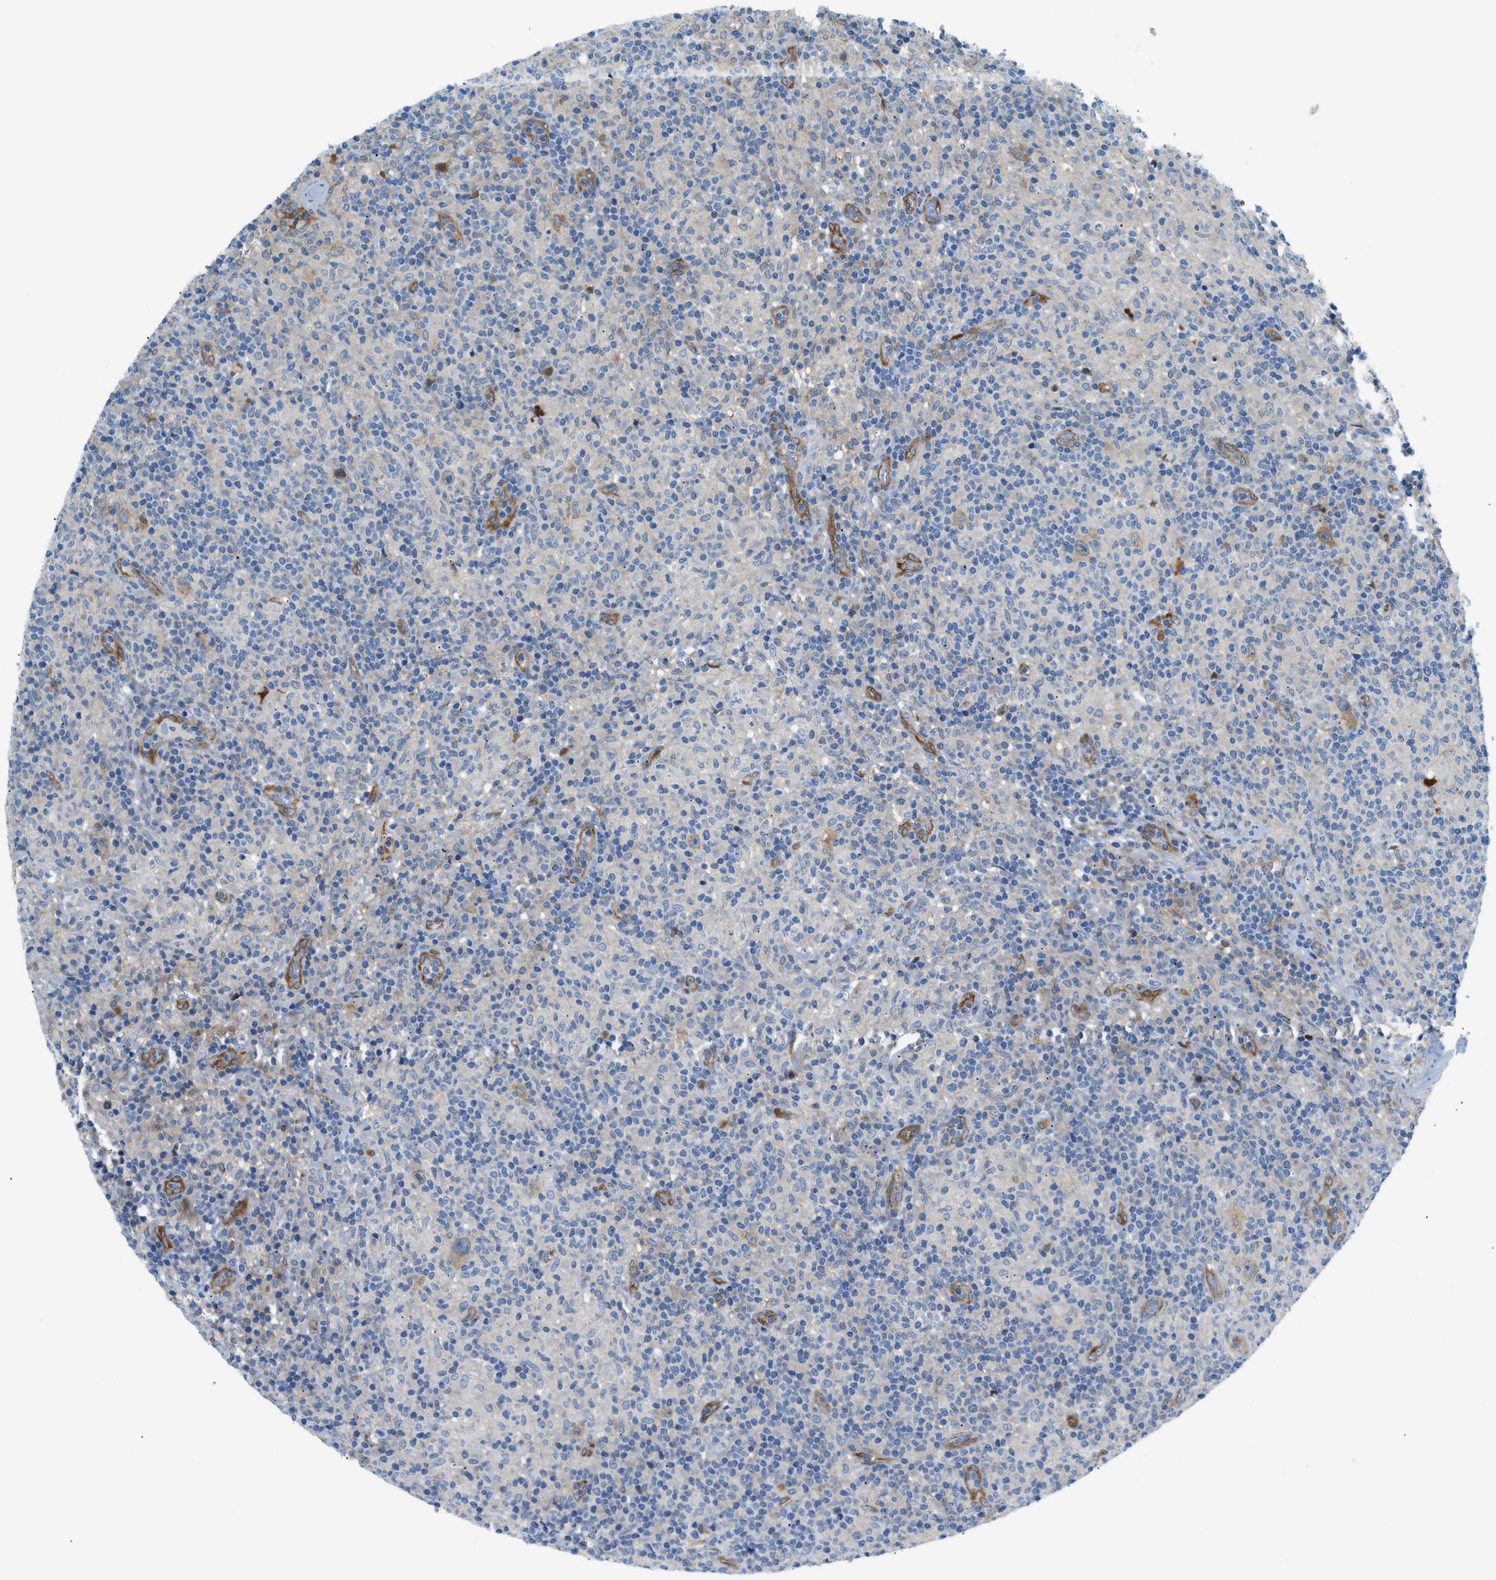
{"staining": {"intensity": "weak", "quantity": ">75%", "location": "cytoplasmic/membranous"}, "tissue": "lymphoma", "cell_type": "Tumor cells", "image_type": "cancer", "snomed": [{"axis": "morphology", "description": "Hodgkin's disease, NOS"}, {"axis": "topography", "description": "Lymph node"}], "caption": "A micrograph of lymphoma stained for a protein demonstrates weak cytoplasmic/membranous brown staining in tumor cells.", "gene": "YWHAE", "patient": {"sex": "male", "age": 70}}